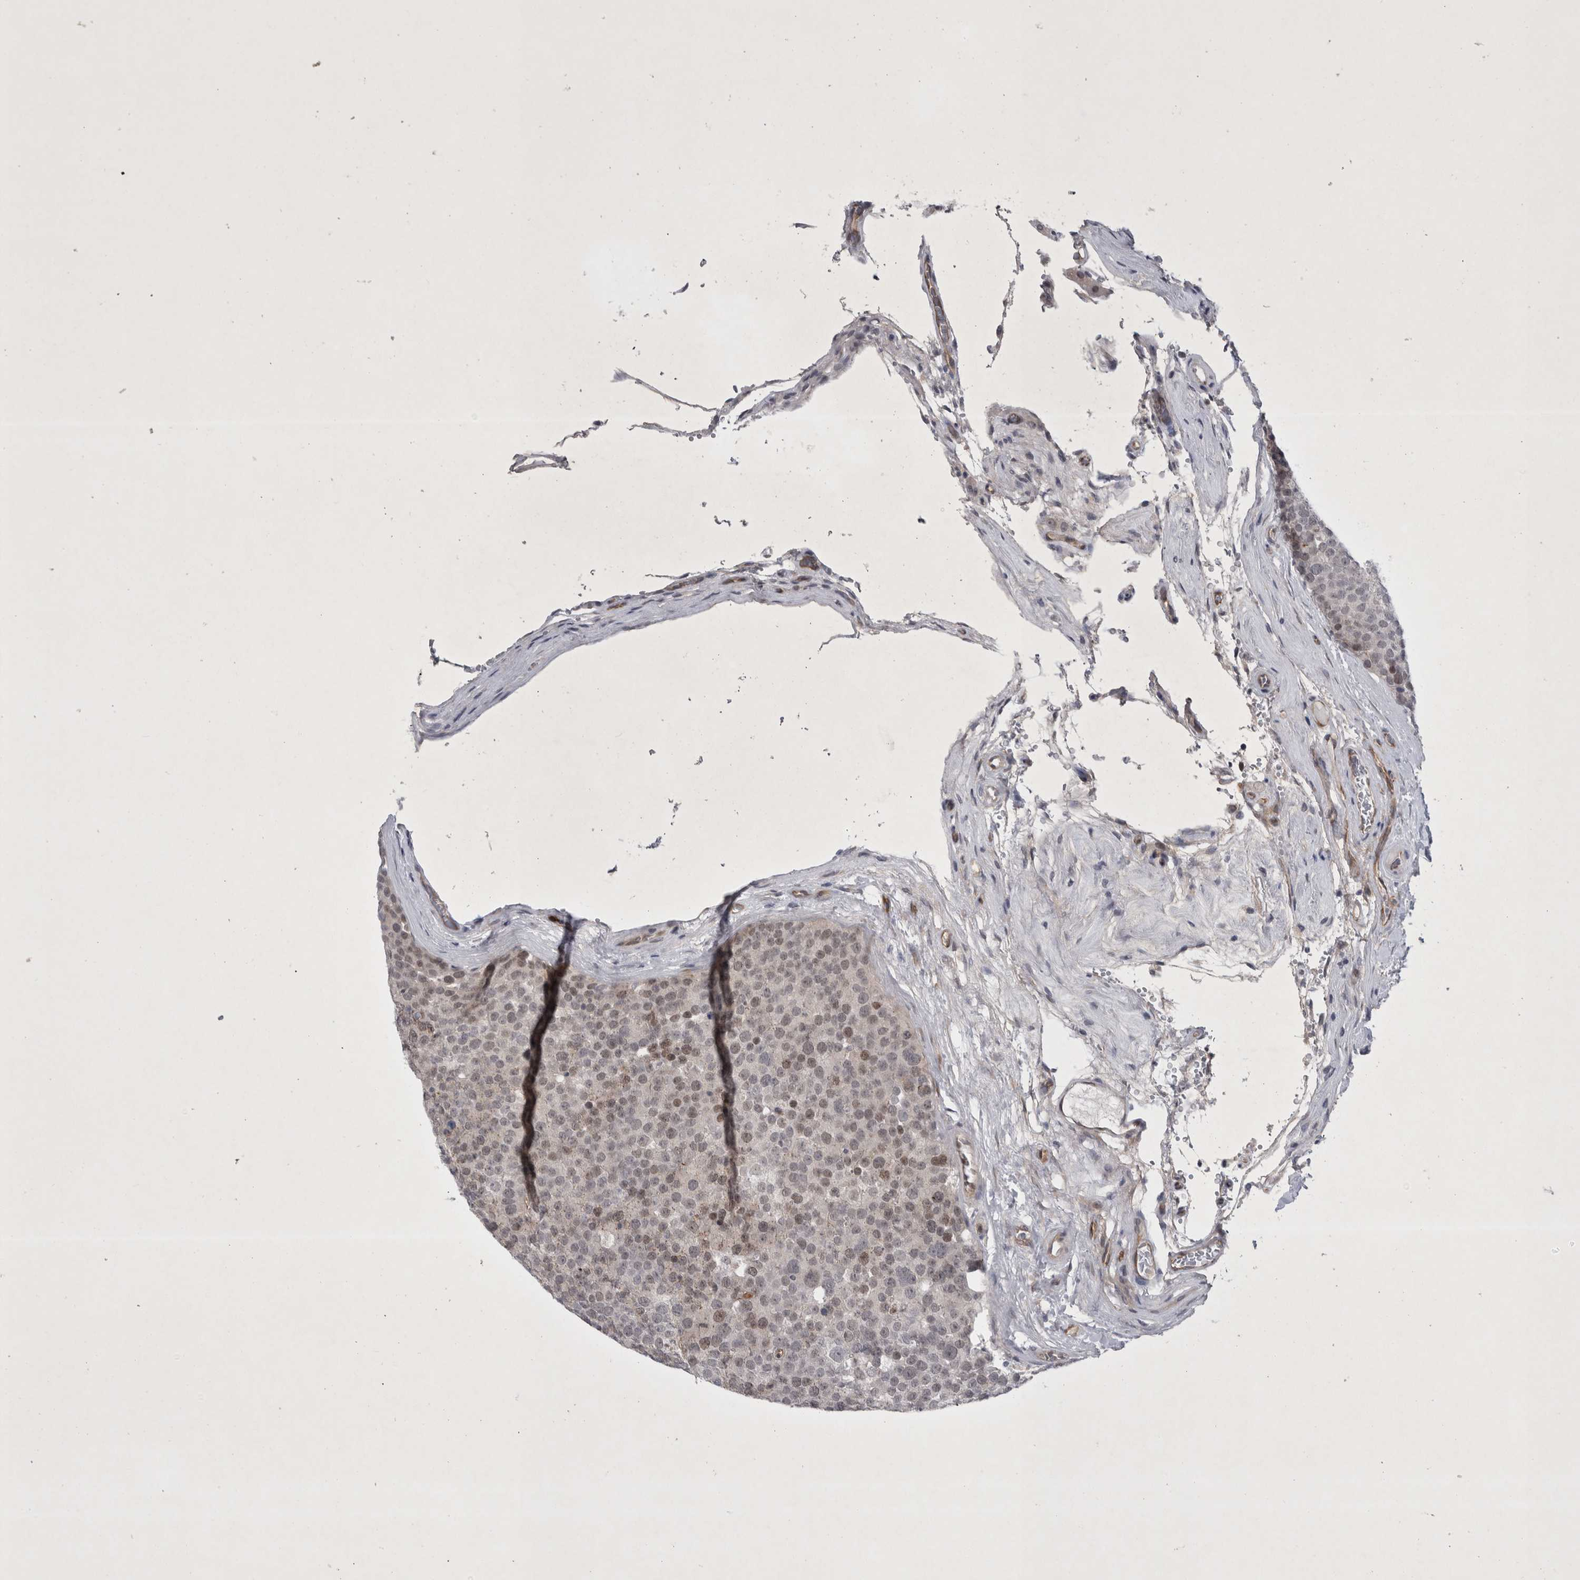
{"staining": {"intensity": "weak", "quantity": ">75%", "location": "nuclear"}, "tissue": "testis cancer", "cell_type": "Tumor cells", "image_type": "cancer", "snomed": [{"axis": "morphology", "description": "Seminoma, NOS"}, {"axis": "topography", "description": "Testis"}], "caption": "Brown immunohistochemical staining in human testis cancer displays weak nuclear staining in approximately >75% of tumor cells.", "gene": "PARP11", "patient": {"sex": "male", "age": 71}}